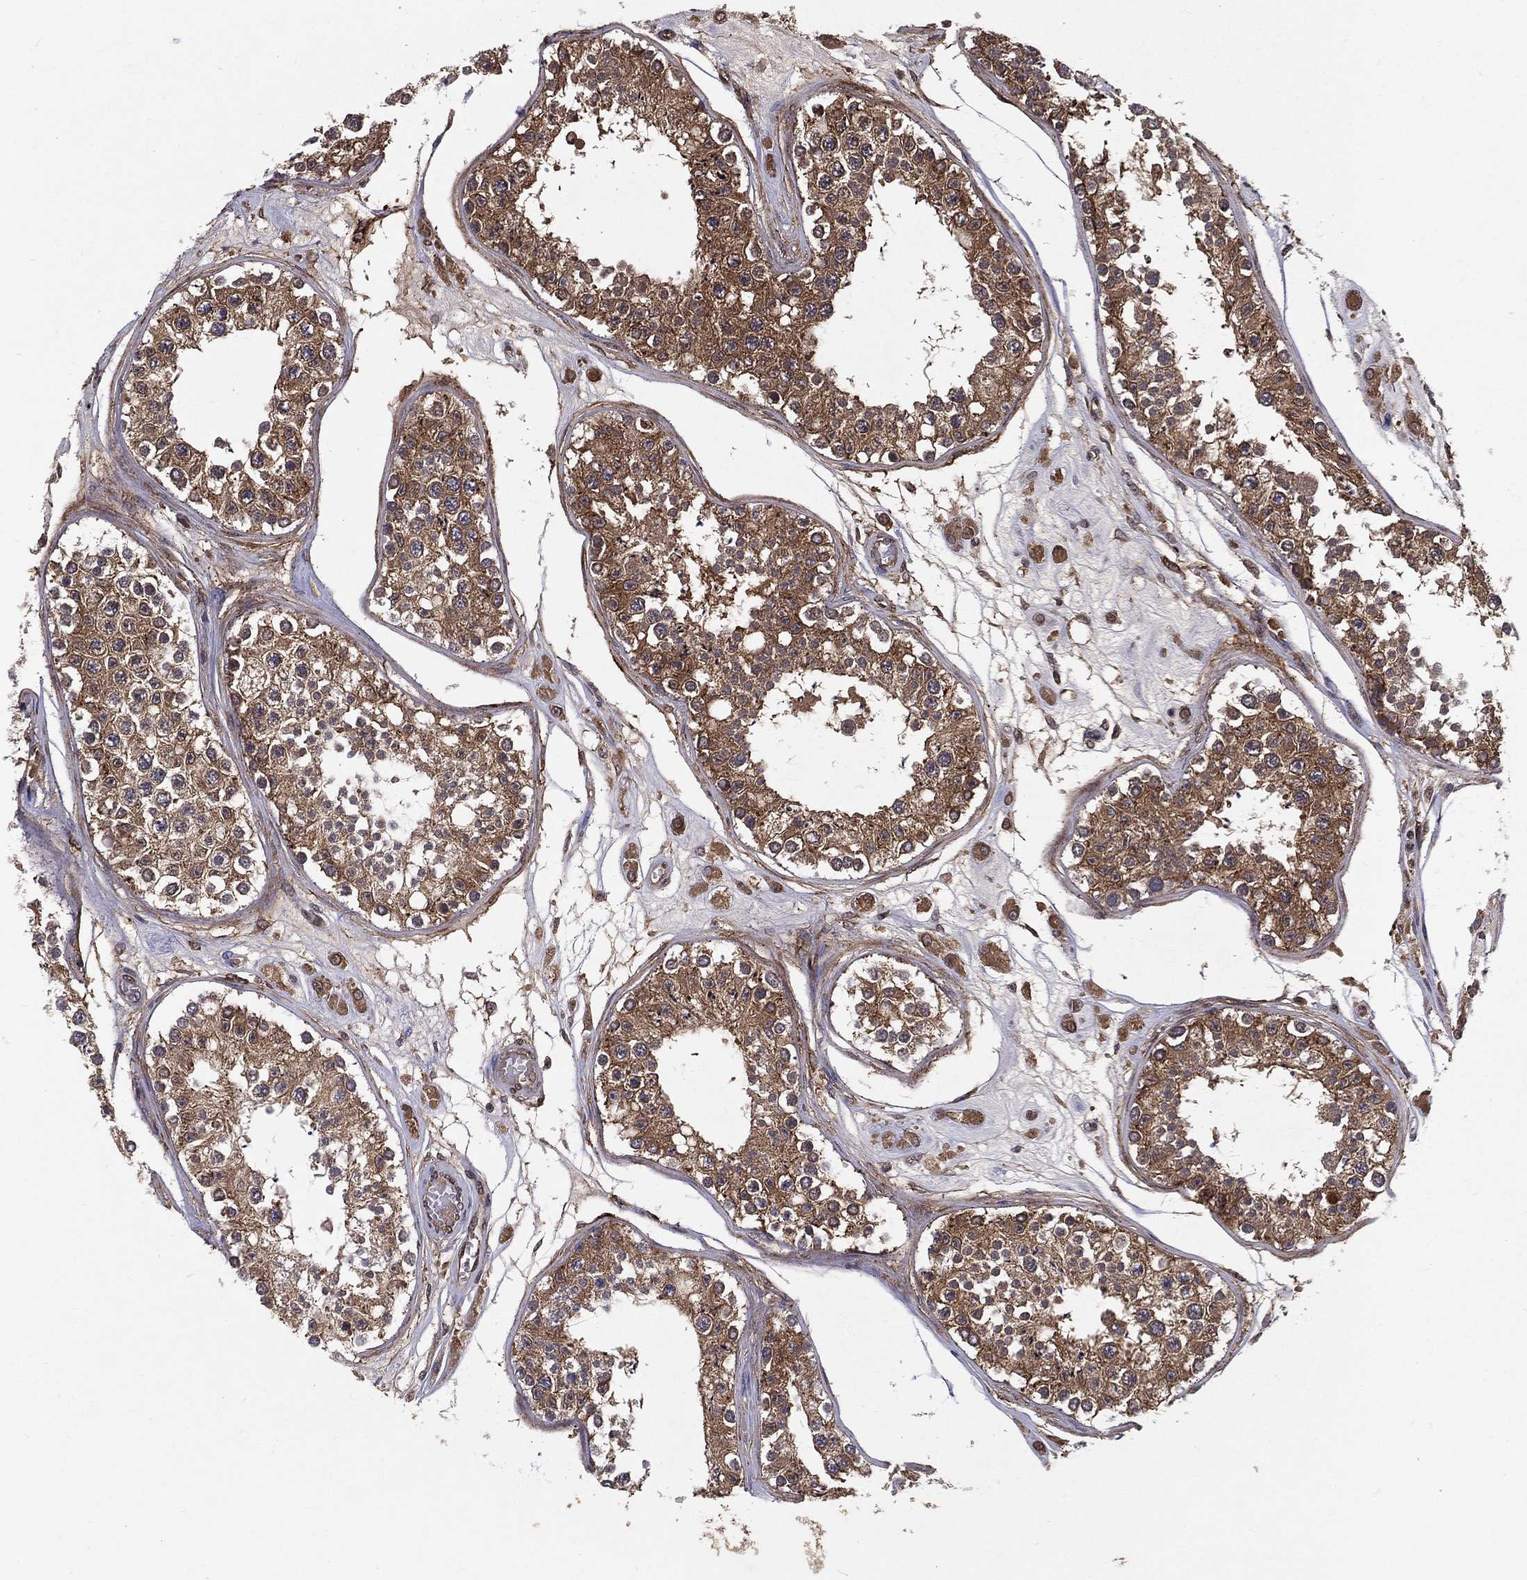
{"staining": {"intensity": "strong", "quantity": "25%-75%", "location": "cytoplasmic/membranous"}, "tissue": "testis", "cell_type": "Cells in seminiferous ducts", "image_type": "normal", "snomed": [{"axis": "morphology", "description": "Normal tissue, NOS"}, {"axis": "topography", "description": "Testis"}], "caption": "Human testis stained for a protein (brown) shows strong cytoplasmic/membranous positive staining in approximately 25%-75% of cells in seminiferous ducts.", "gene": "CERS2", "patient": {"sex": "male", "age": 25}}